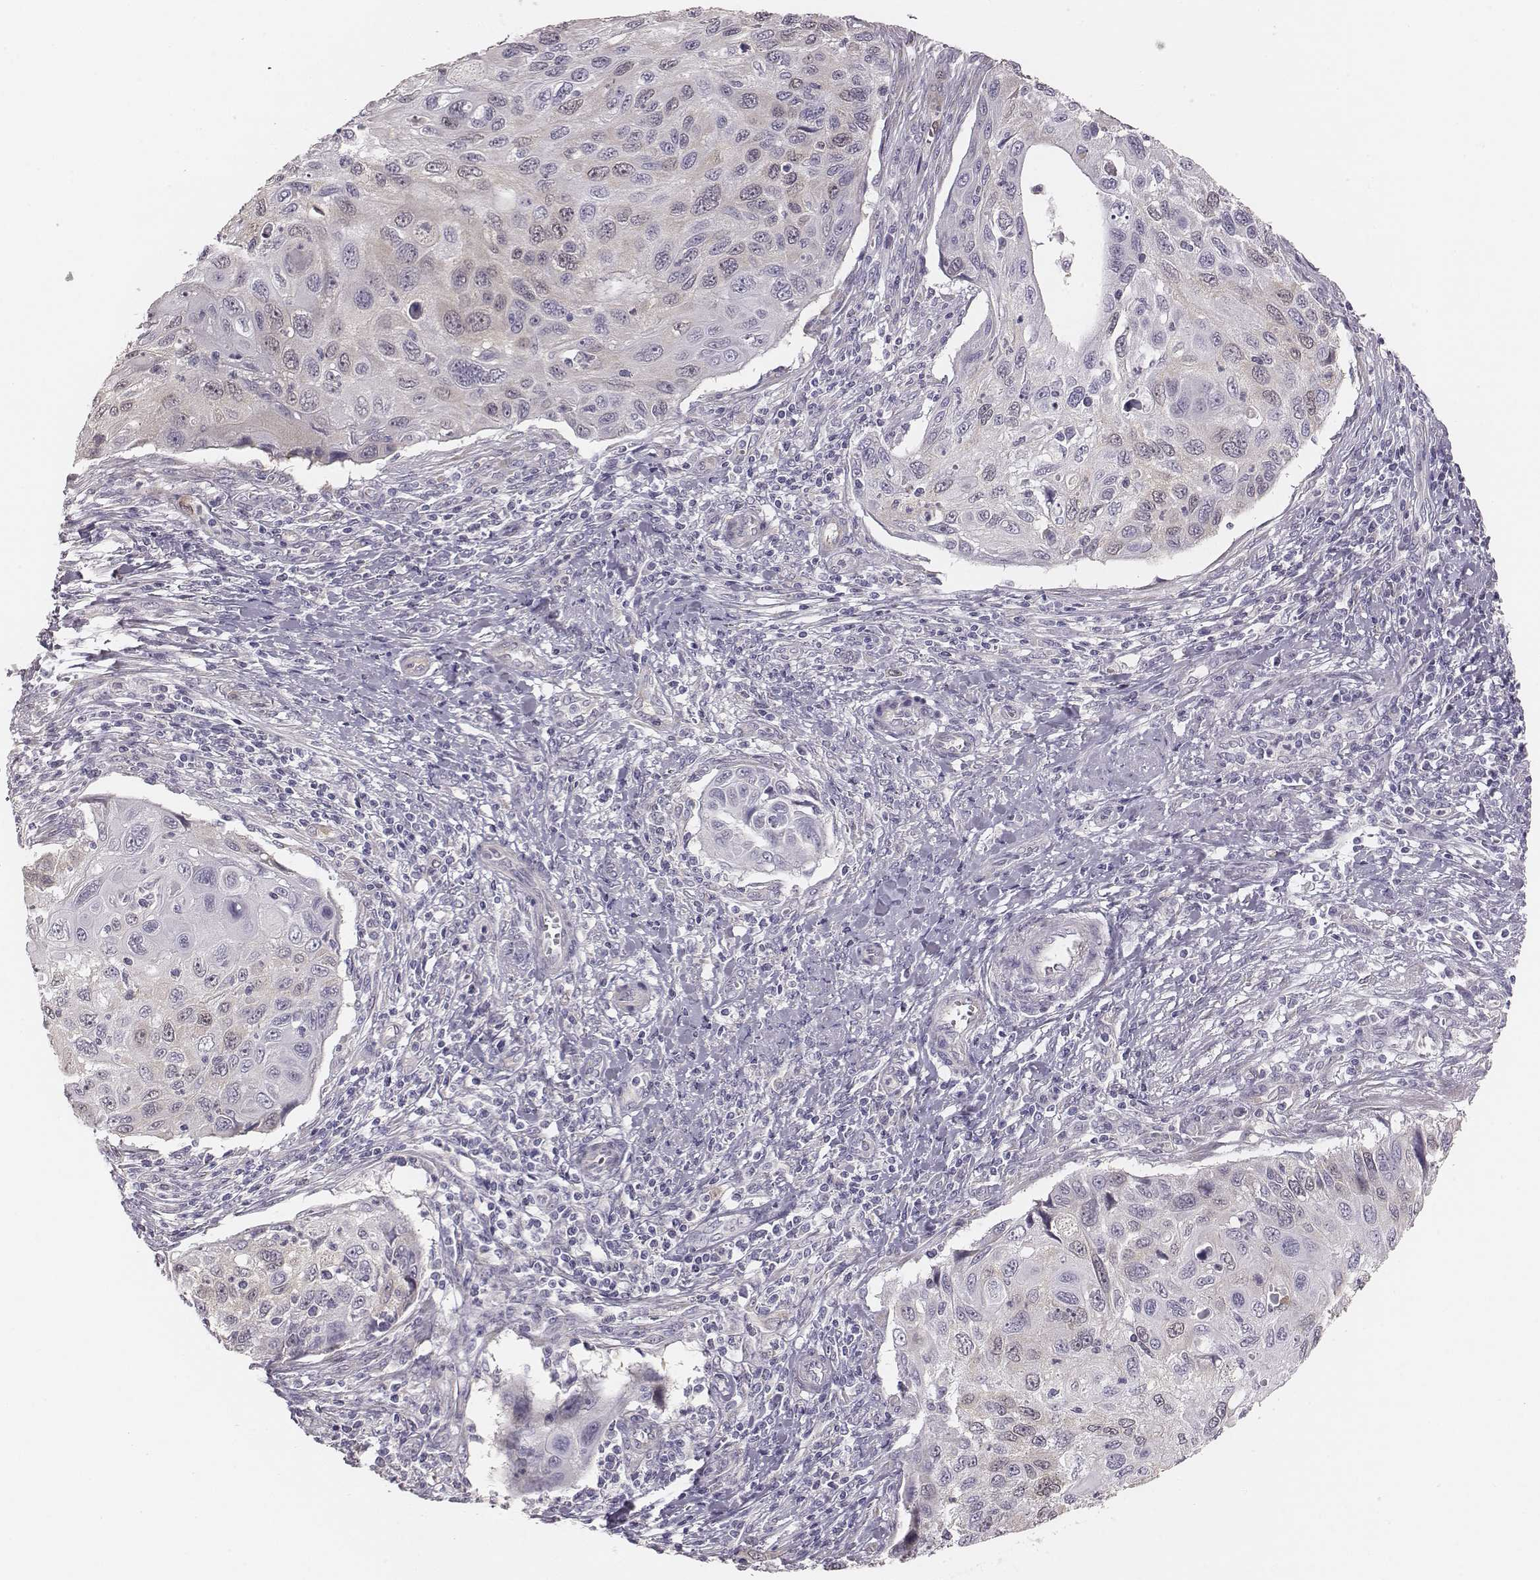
{"staining": {"intensity": "negative", "quantity": "none", "location": "none"}, "tissue": "cervical cancer", "cell_type": "Tumor cells", "image_type": "cancer", "snomed": [{"axis": "morphology", "description": "Squamous cell carcinoma, NOS"}, {"axis": "topography", "description": "Cervix"}], "caption": "The photomicrograph exhibits no staining of tumor cells in squamous cell carcinoma (cervical).", "gene": "PBK", "patient": {"sex": "female", "age": 70}}